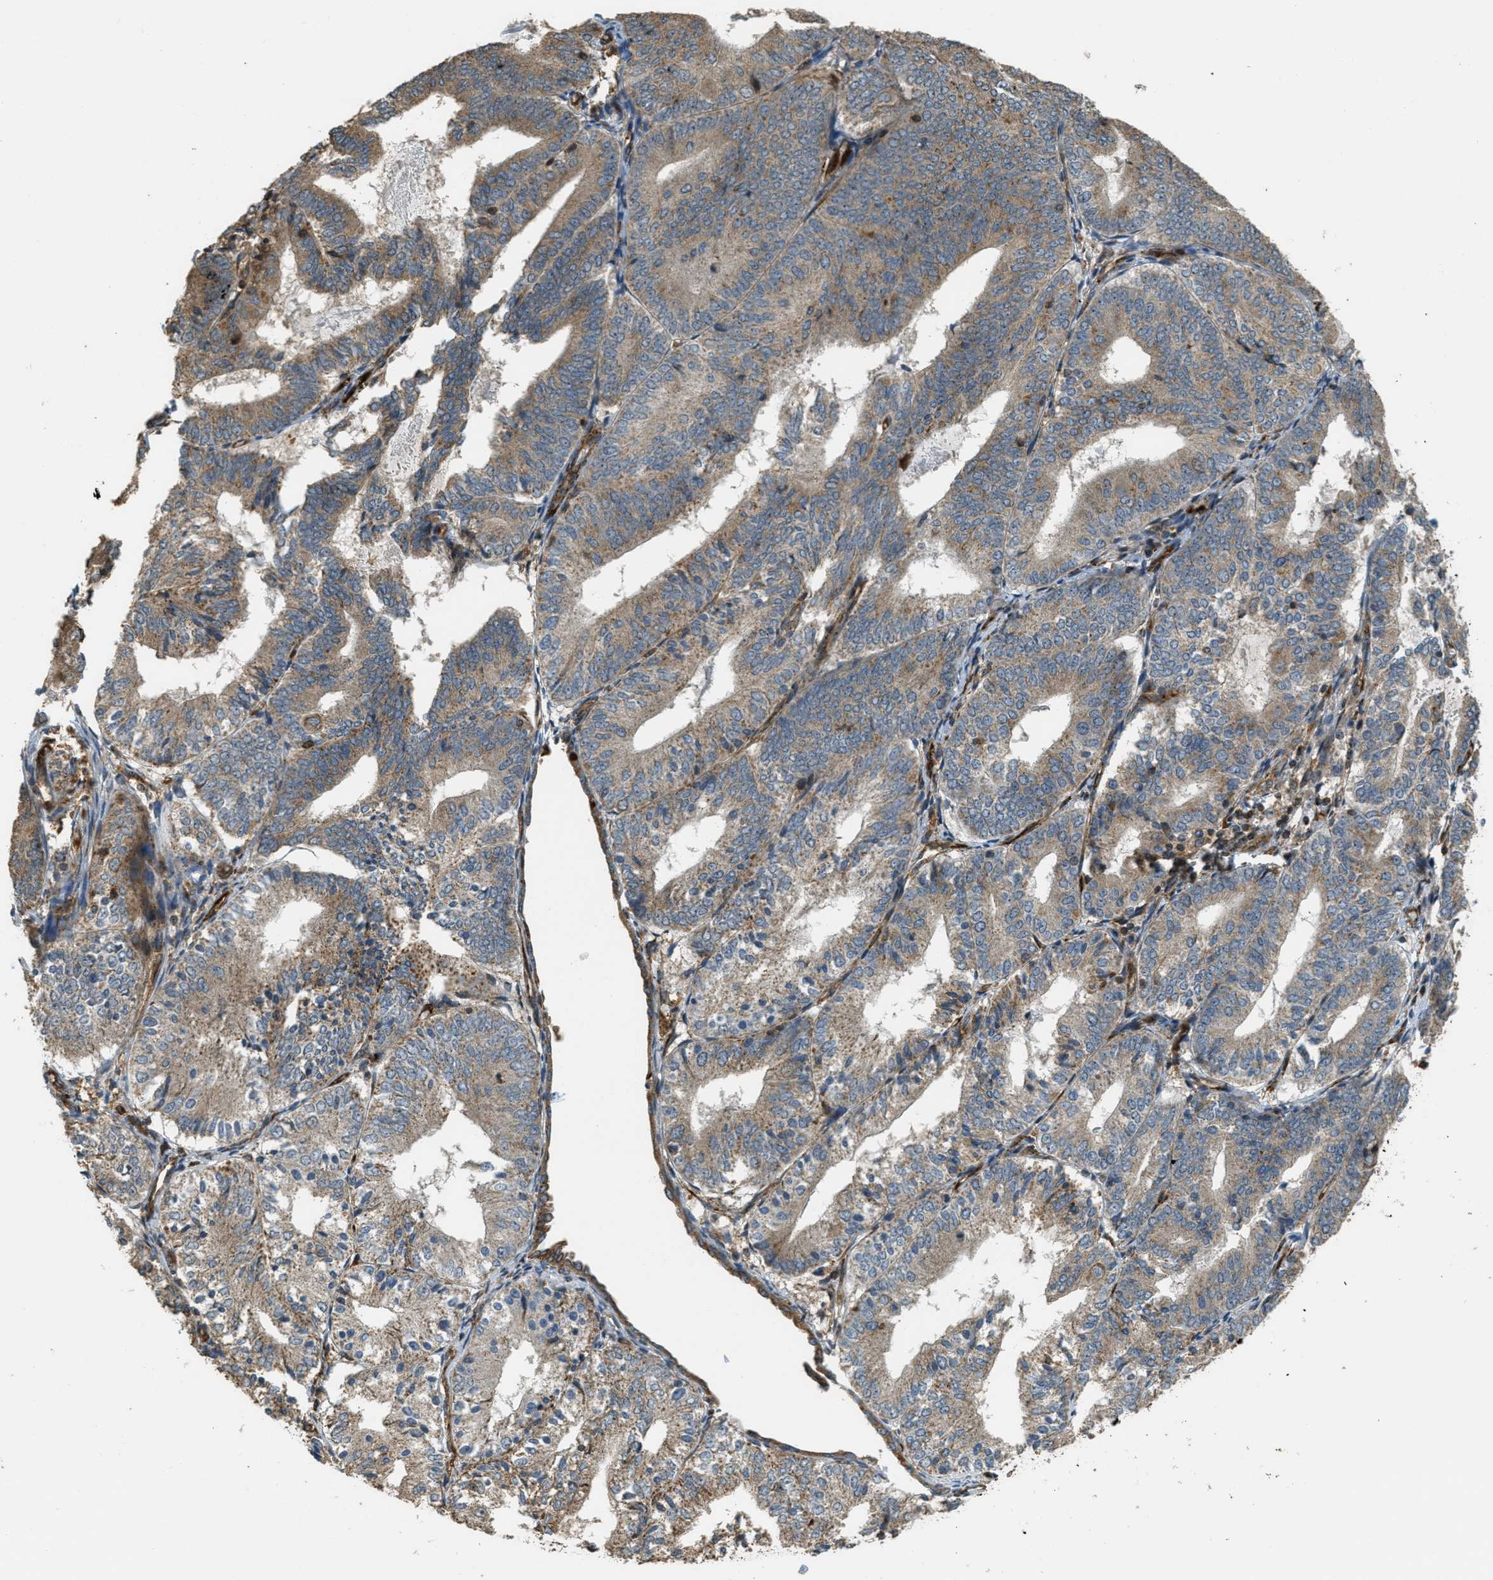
{"staining": {"intensity": "moderate", "quantity": ">75%", "location": "cytoplasmic/membranous"}, "tissue": "endometrial cancer", "cell_type": "Tumor cells", "image_type": "cancer", "snomed": [{"axis": "morphology", "description": "Adenocarcinoma, NOS"}, {"axis": "topography", "description": "Endometrium"}], "caption": "Brown immunohistochemical staining in endometrial adenocarcinoma reveals moderate cytoplasmic/membranous expression in about >75% of tumor cells. The protein is stained brown, and the nuclei are stained in blue (DAB (3,3'-diaminobenzidine) IHC with brightfield microscopy, high magnification).", "gene": "LRP12", "patient": {"sex": "female", "age": 81}}